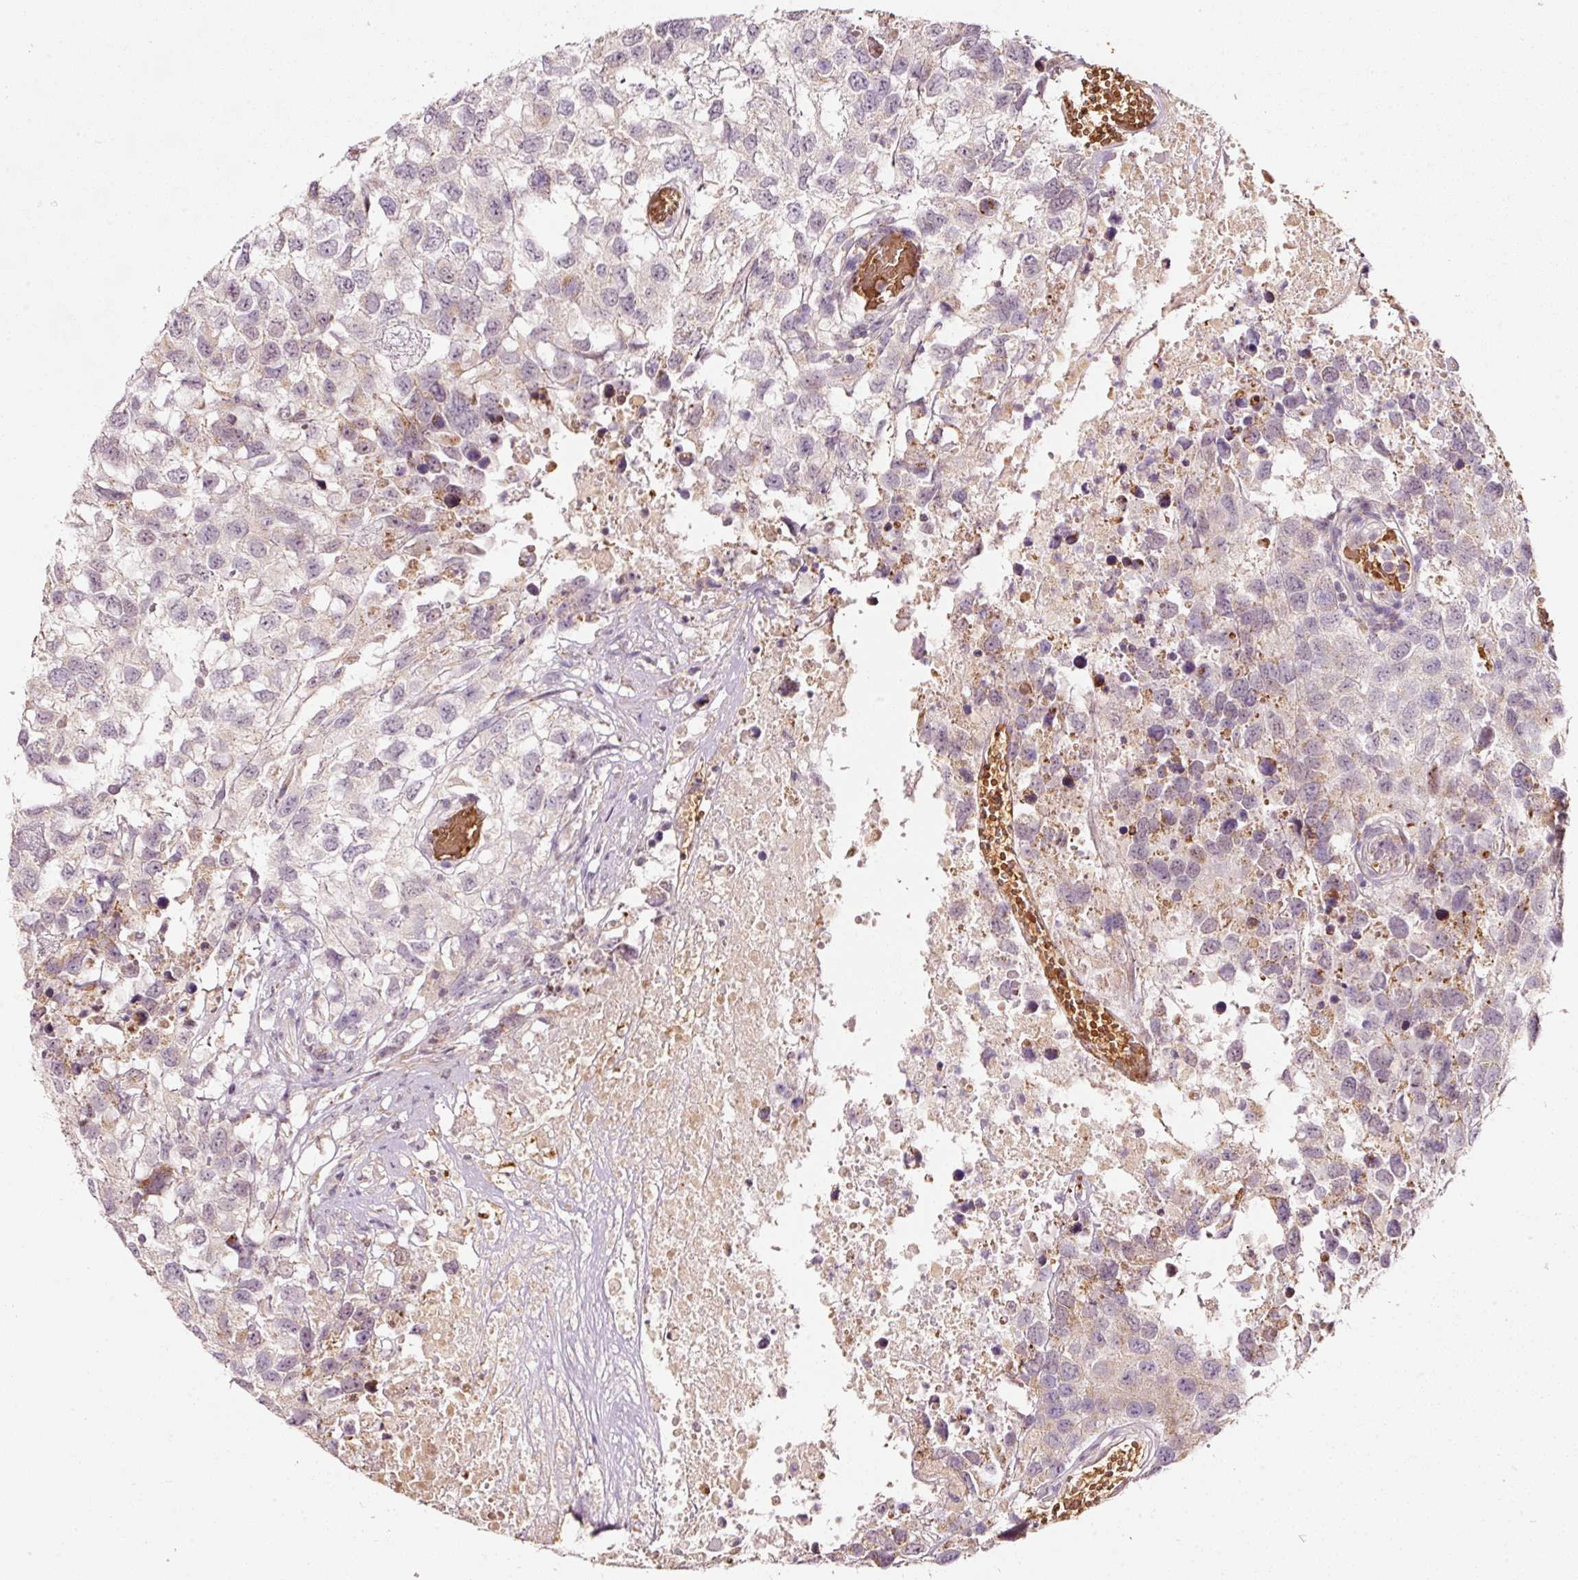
{"staining": {"intensity": "negative", "quantity": "none", "location": "none"}, "tissue": "testis cancer", "cell_type": "Tumor cells", "image_type": "cancer", "snomed": [{"axis": "morphology", "description": "Carcinoma, Embryonal, NOS"}, {"axis": "topography", "description": "Testis"}], "caption": "IHC image of neoplastic tissue: testis embryonal carcinoma stained with DAB (3,3'-diaminobenzidine) displays no significant protein expression in tumor cells. (DAB immunohistochemistry with hematoxylin counter stain).", "gene": "ZNF460", "patient": {"sex": "male", "age": 83}}